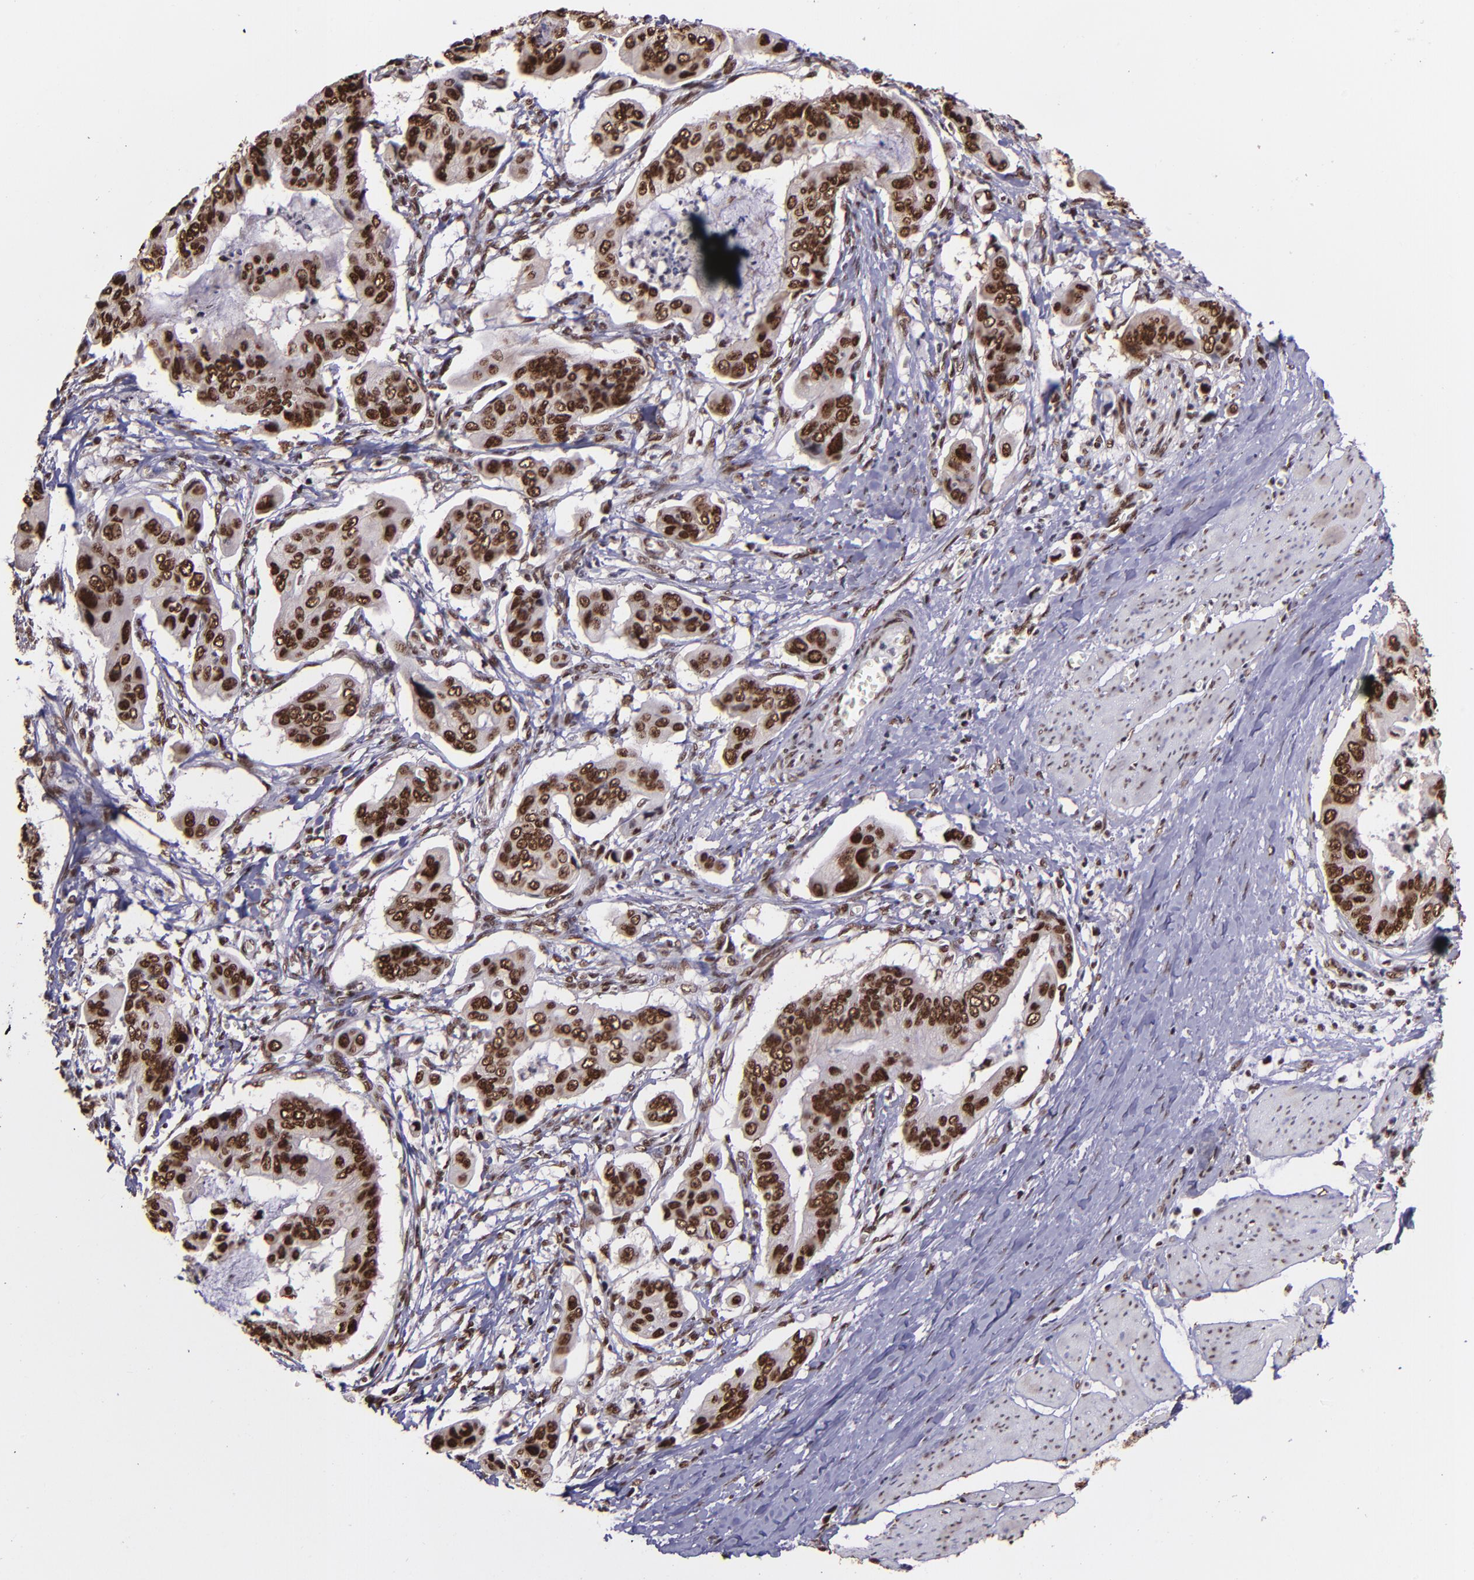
{"staining": {"intensity": "strong", "quantity": ">75%", "location": "nuclear"}, "tissue": "stomach cancer", "cell_type": "Tumor cells", "image_type": "cancer", "snomed": [{"axis": "morphology", "description": "Adenocarcinoma, NOS"}, {"axis": "topography", "description": "Stomach, upper"}], "caption": "A histopathology image of human stomach cancer (adenocarcinoma) stained for a protein exhibits strong nuclear brown staining in tumor cells.", "gene": "PQBP1", "patient": {"sex": "male", "age": 80}}